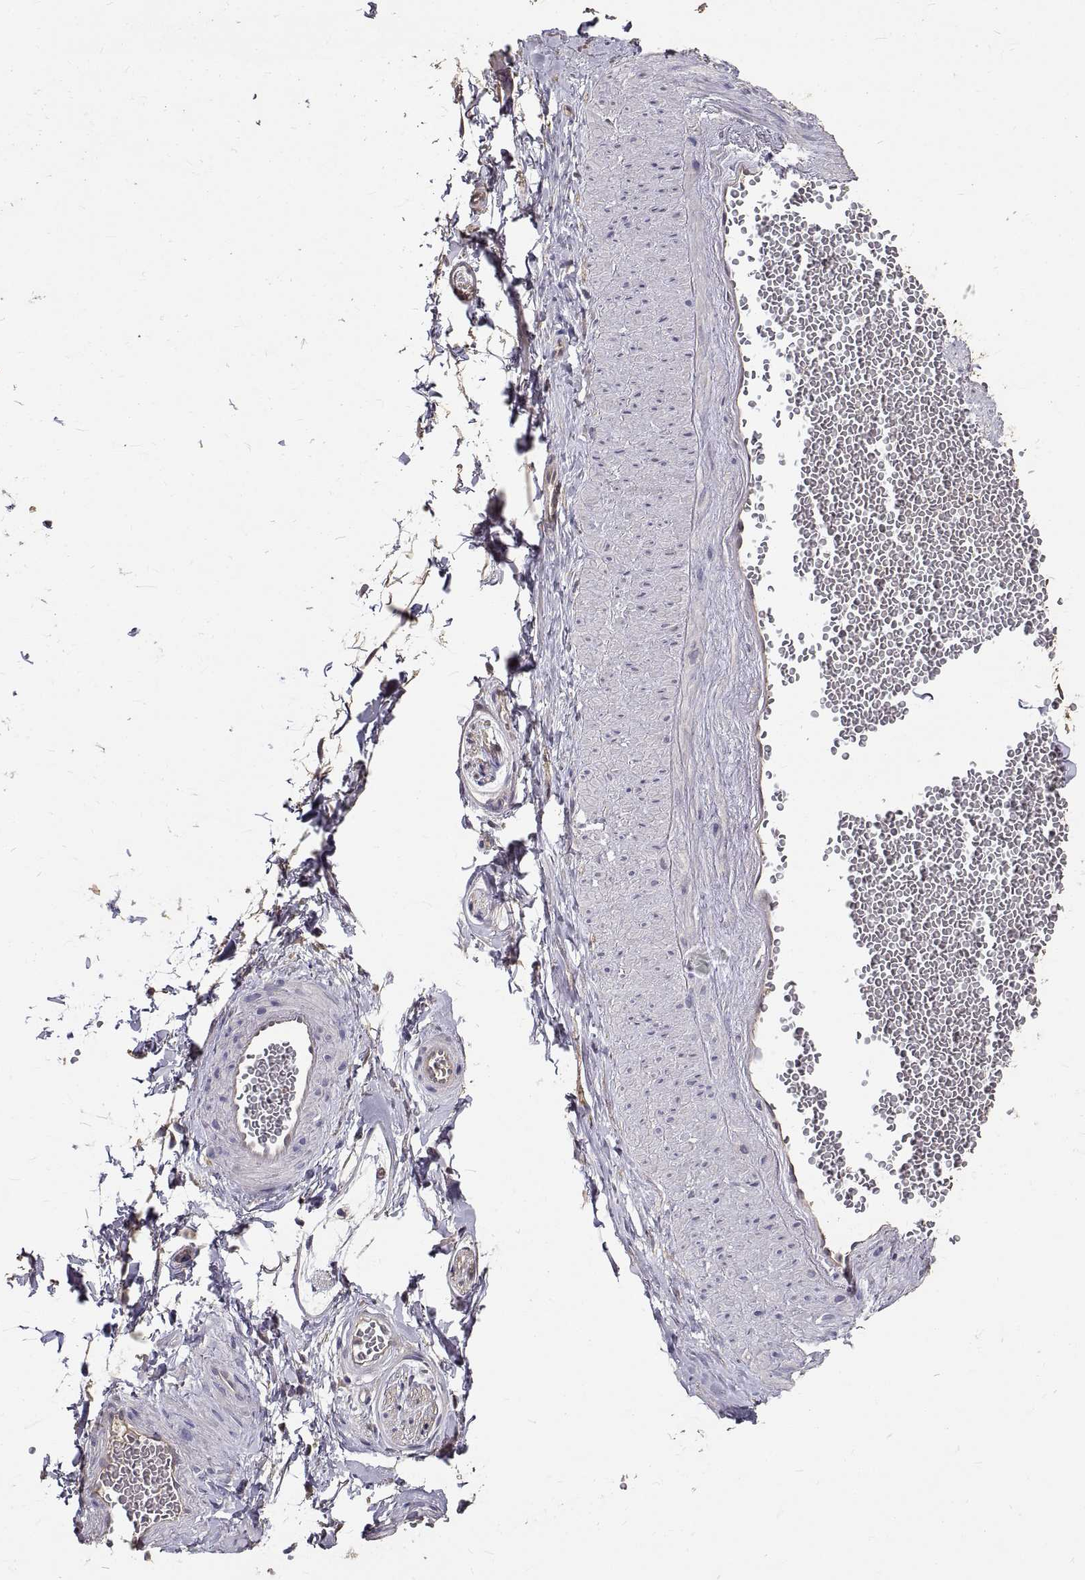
{"staining": {"intensity": "negative", "quantity": "none", "location": "none"}, "tissue": "adipose tissue", "cell_type": "Adipocytes", "image_type": "normal", "snomed": [{"axis": "morphology", "description": "Normal tissue, NOS"}, {"axis": "topography", "description": "Smooth muscle"}, {"axis": "topography", "description": "Peripheral nerve tissue"}], "caption": "IHC image of normal adipose tissue stained for a protein (brown), which shows no expression in adipocytes.", "gene": "PEA15", "patient": {"sex": "male", "age": 22}}